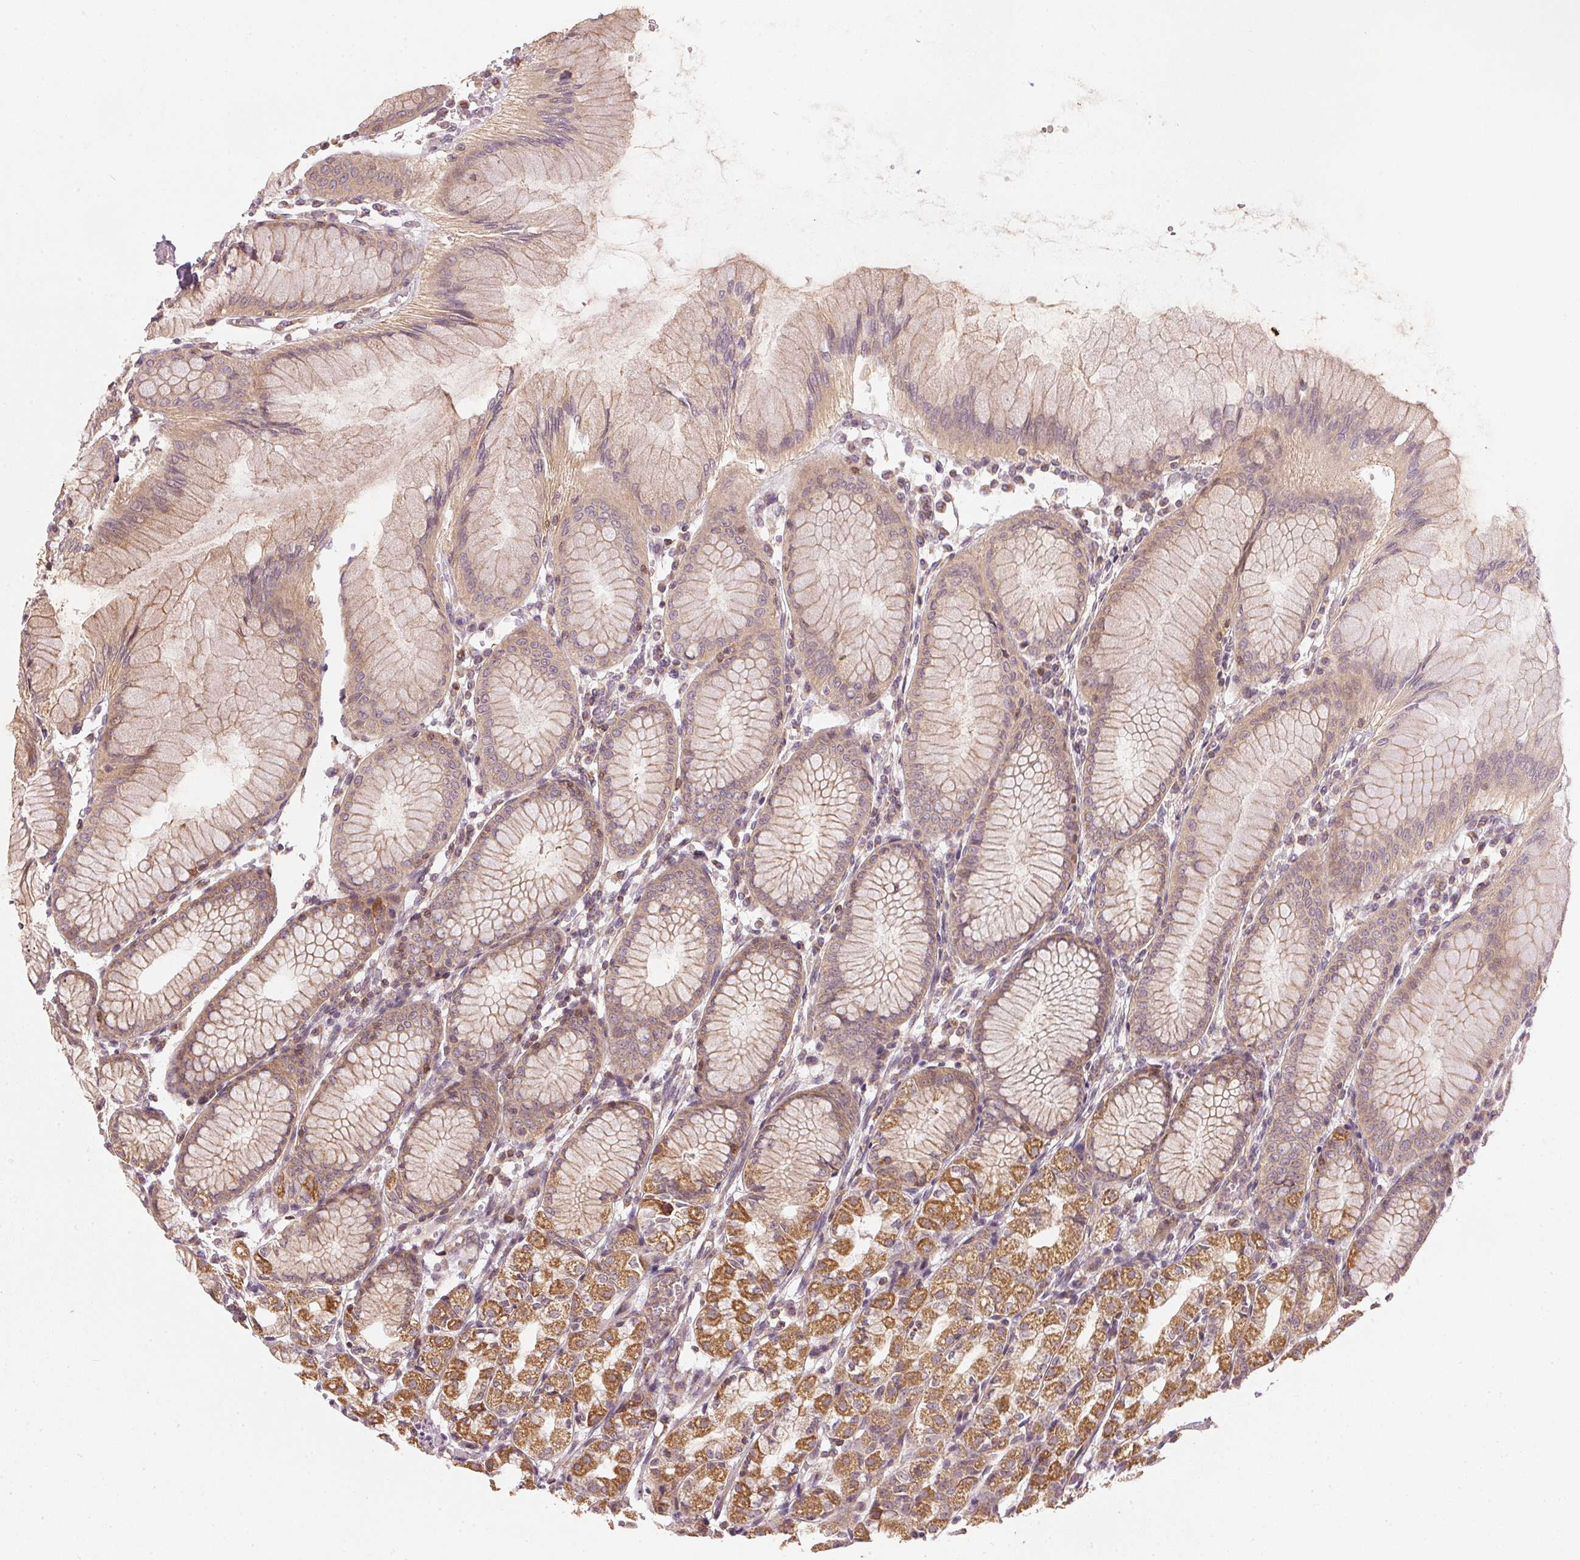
{"staining": {"intensity": "strong", "quantity": "25%-75%", "location": "cytoplasmic/membranous"}, "tissue": "stomach", "cell_type": "Glandular cells", "image_type": "normal", "snomed": [{"axis": "morphology", "description": "Normal tissue, NOS"}, {"axis": "topography", "description": "Stomach"}], "caption": "A brown stain labels strong cytoplasmic/membranous positivity of a protein in glandular cells of benign human stomach.", "gene": "NADK2", "patient": {"sex": "female", "age": 57}}